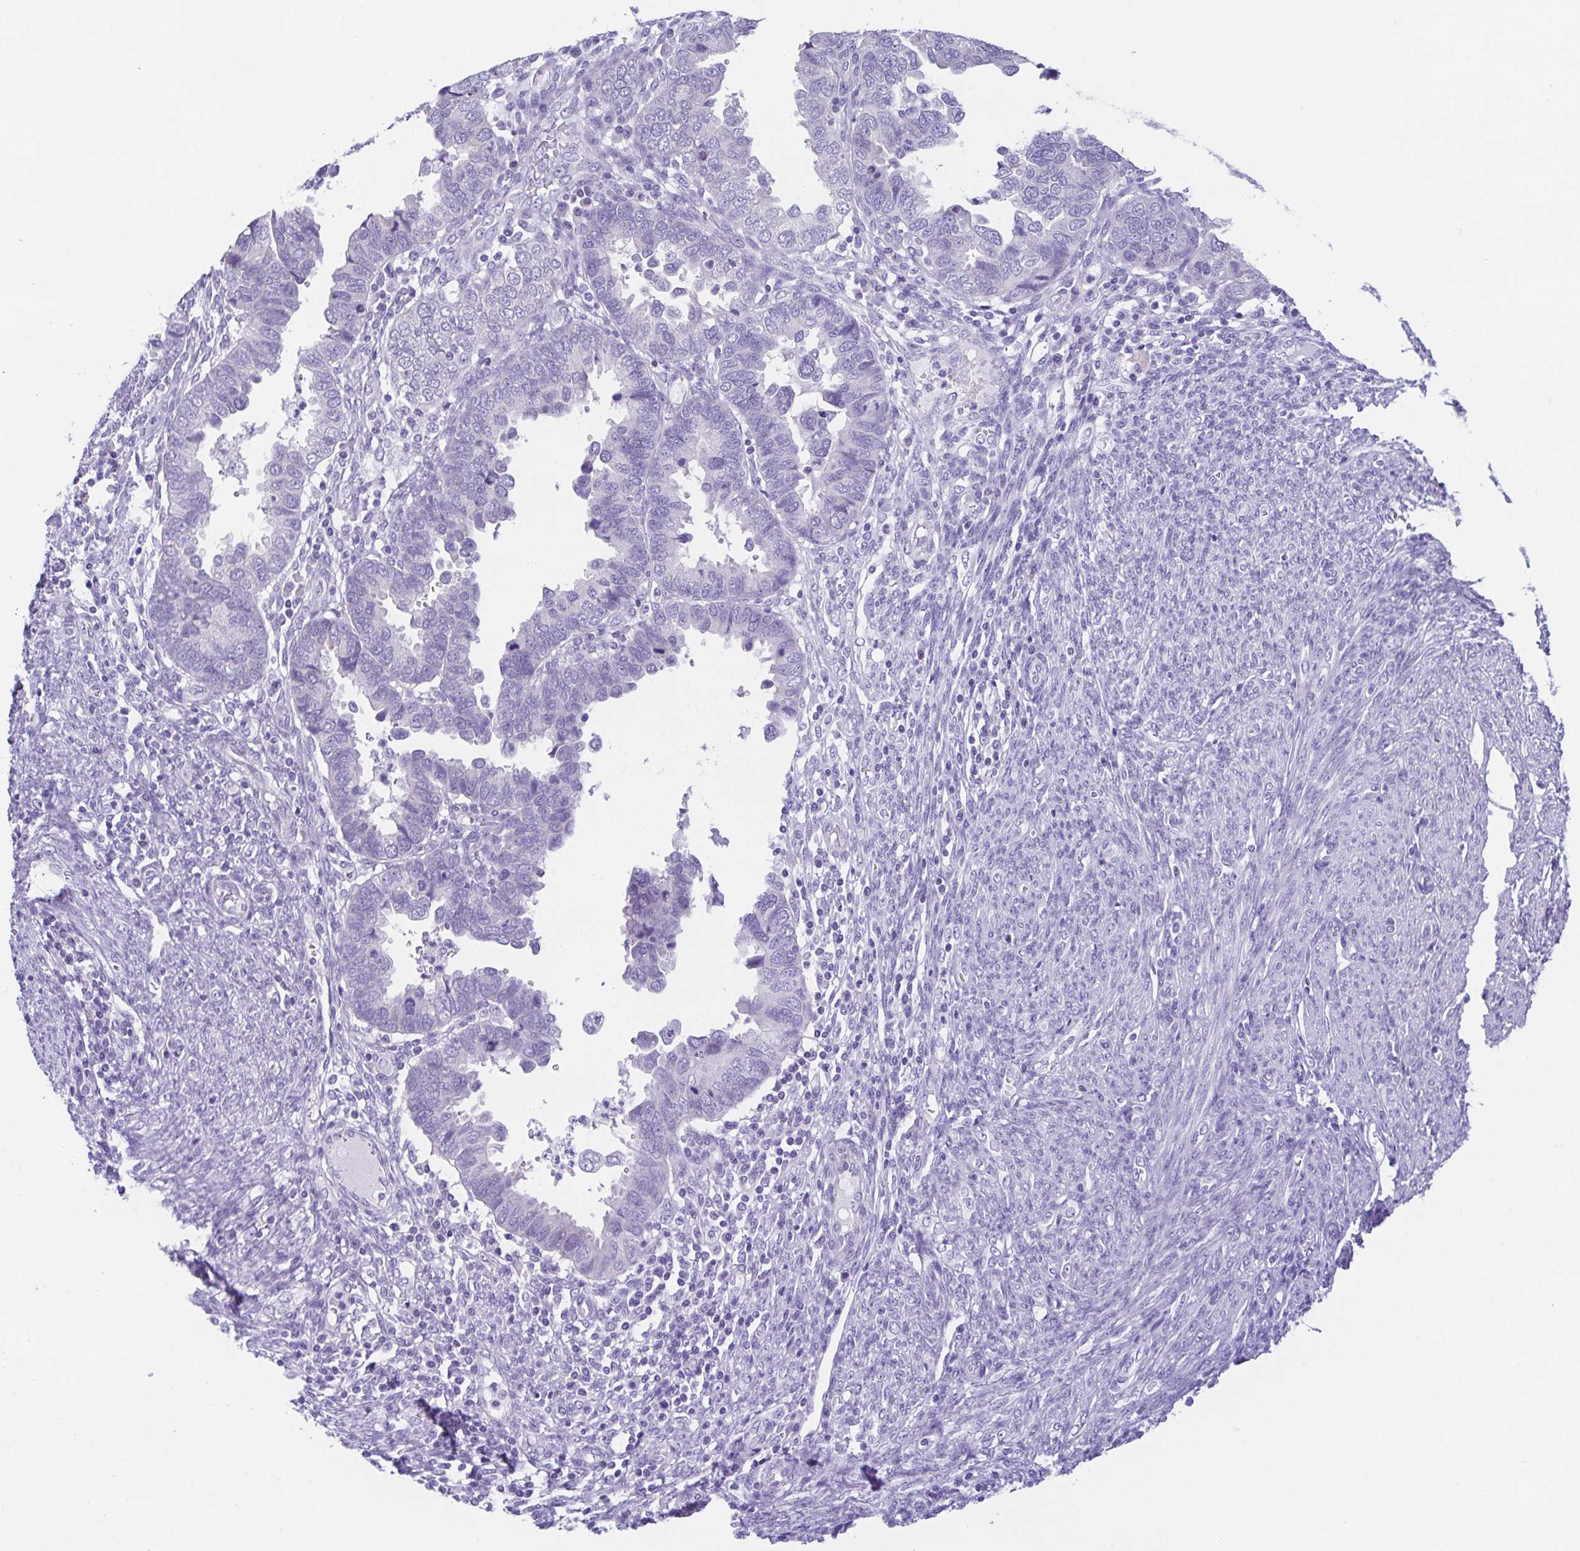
{"staining": {"intensity": "negative", "quantity": "none", "location": "none"}, "tissue": "endometrial cancer", "cell_type": "Tumor cells", "image_type": "cancer", "snomed": [{"axis": "morphology", "description": "Adenocarcinoma, NOS"}, {"axis": "topography", "description": "Endometrium"}], "caption": "Protein analysis of endometrial cancer shows no significant positivity in tumor cells.", "gene": "LUZP4", "patient": {"sex": "female", "age": 79}}